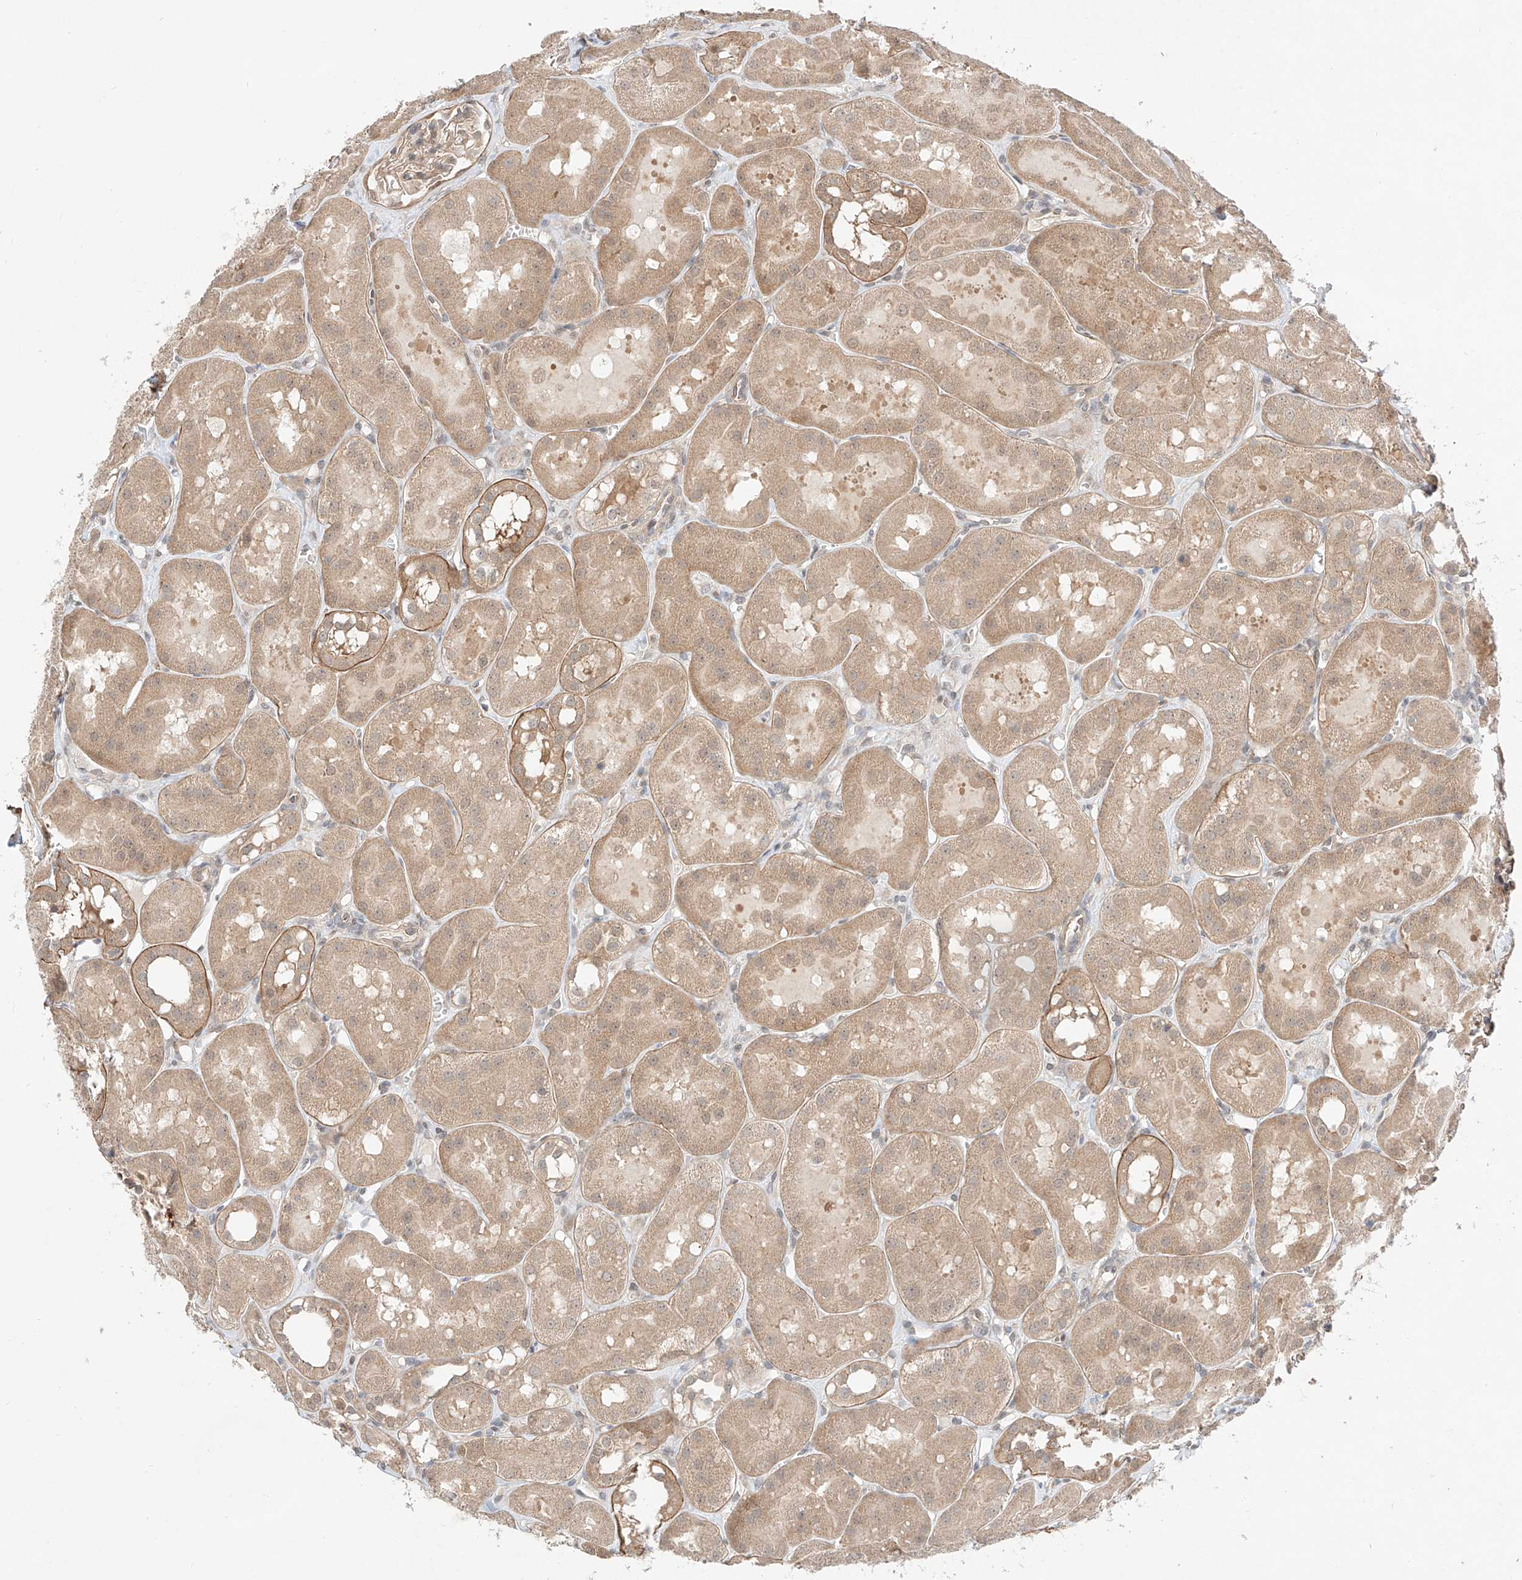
{"staining": {"intensity": "weak", "quantity": "<25%", "location": "cytoplasmic/membranous"}, "tissue": "kidney", "cell_type": "Cells in glomeruli", "image_type": "normal", "snomed": [{"axis": "morphology", "description": "Normal tissue, NOS"}, {"axis": "topography", "description": "Kidney"}], "caption": "Cells in glomeruli show no significant expression in normal kidney.", "gene": "TSR2", "patient": {"sex": "male", "age": 16}}